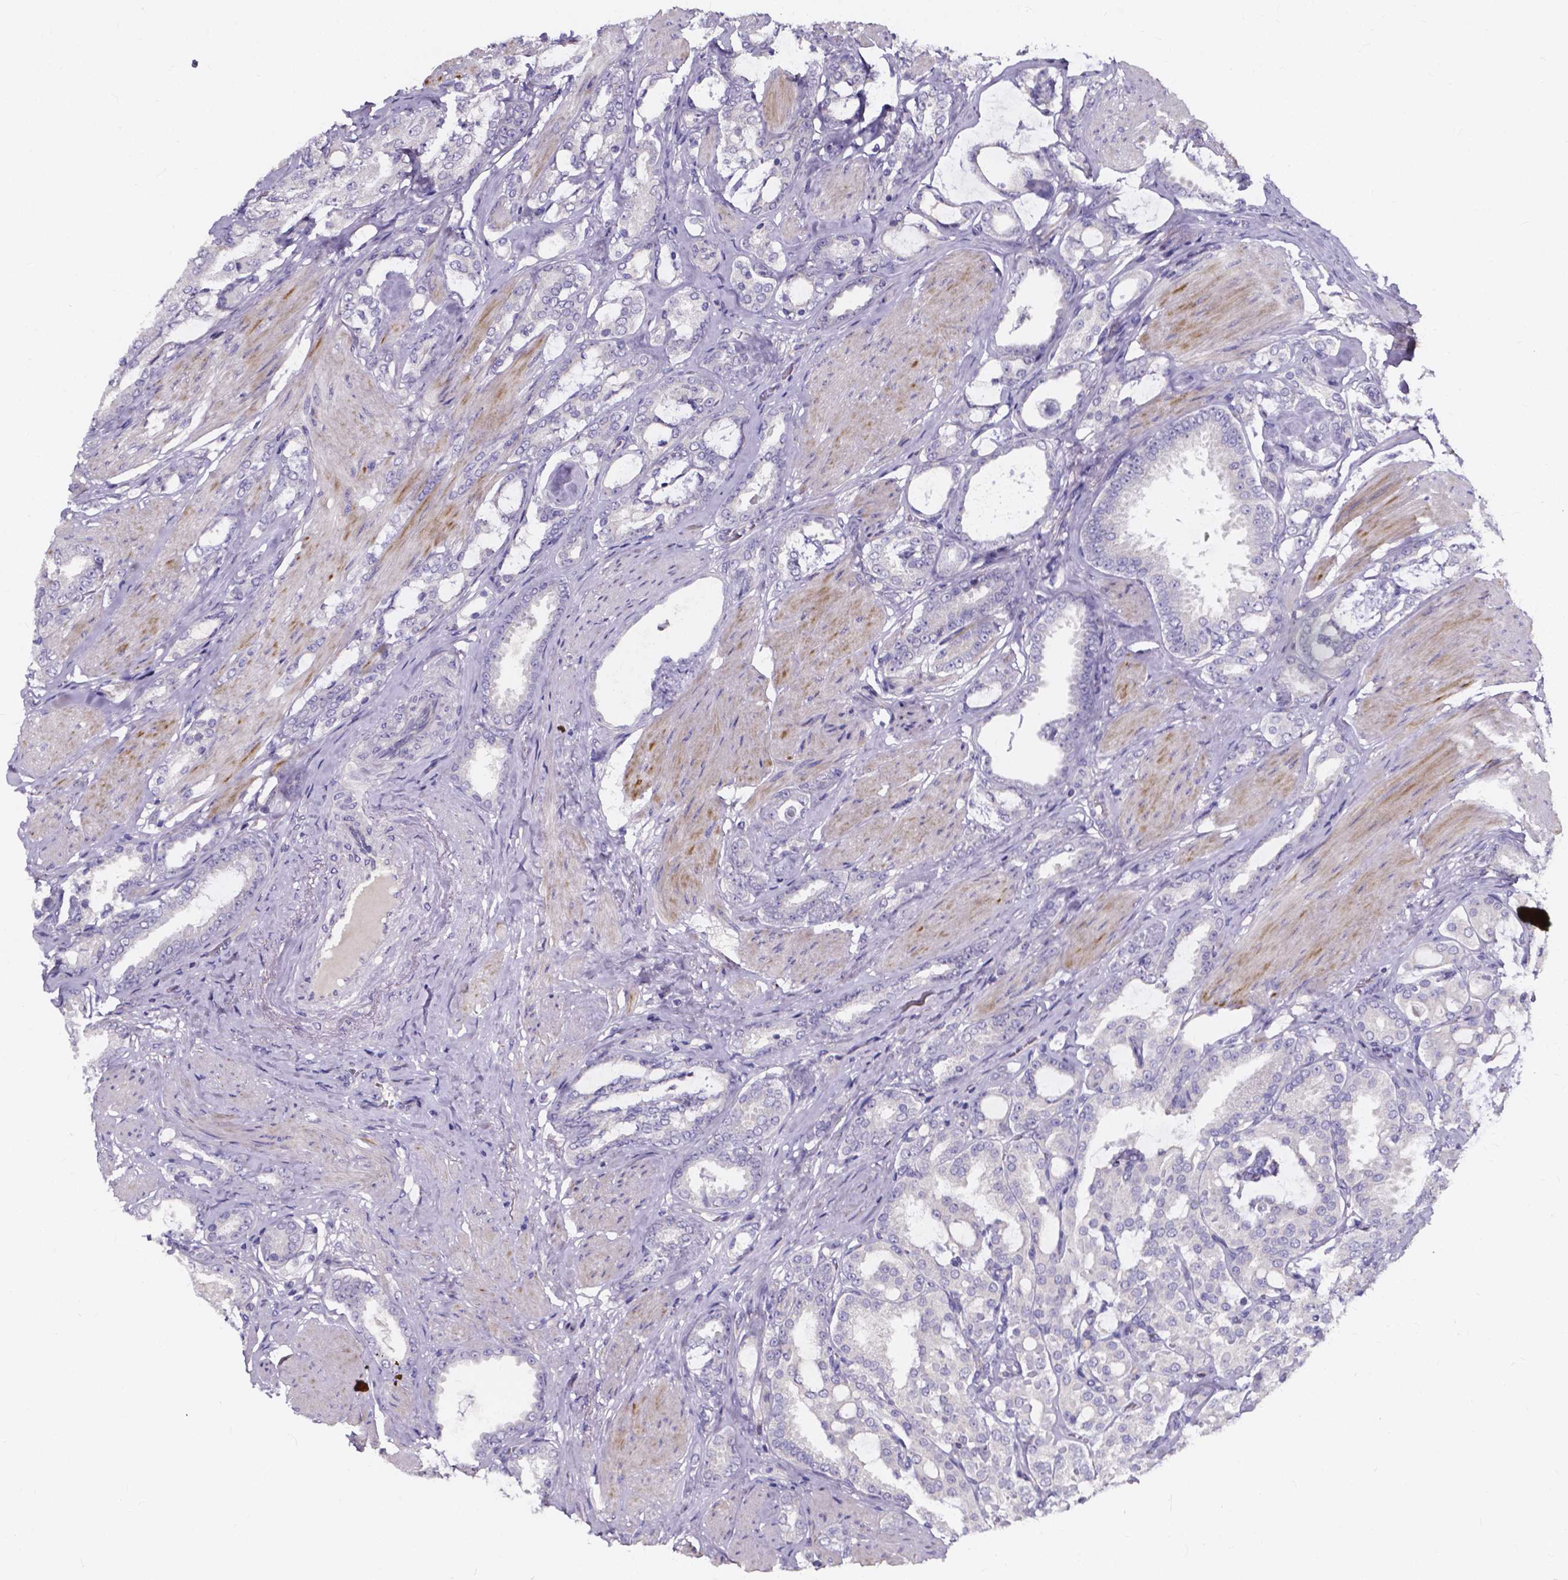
{"staining": {"intensity": "negative", "quantity": "none", "location": "none"}, "tissue": "prostate cancer", "cell_type": "Tumor cells", "image_type": "cancer", "snomed": [{"axis": "morphology", "description": "Adenocarcinoma, High grade"}, {"axis": "topography", "description": "Prostate"}], "caption": "Histopathology image shows no significant protein positivity in tumor cells of prostate cancer.", "gene": "SPOCD1", "patient": {"sex": "male", "age": 63}}